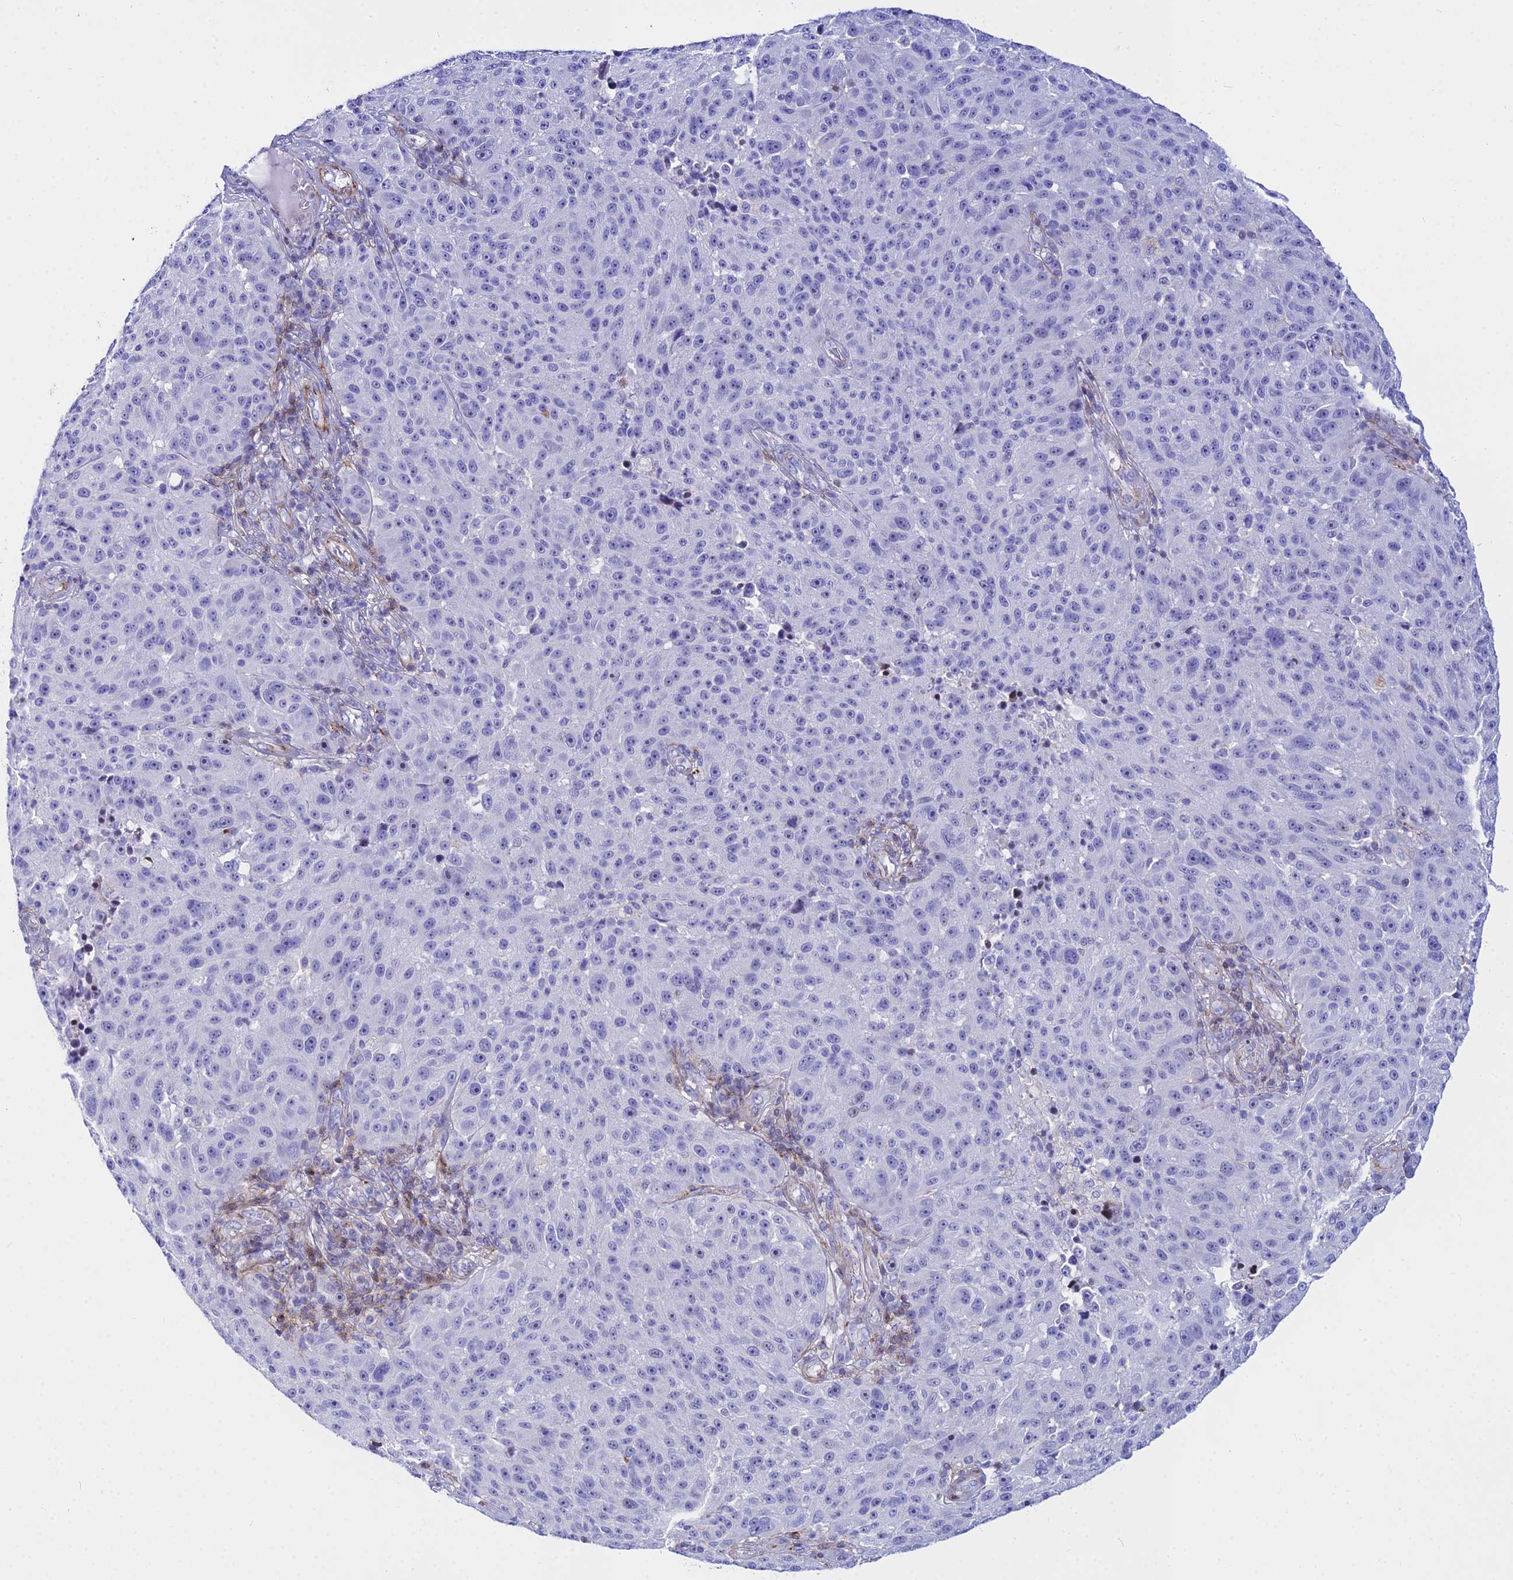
{"staining": {"intensity": "negative", "quantity": "none", "location": "none"}, "tissue": "melanoma", "cell_type": "Tumor cells", "image_type": "cancer", "snomed": [{"axis": "morphology", "description": "Malignant melanoma, NOS"}, {"axis": "topography", "description": "Skin"}], "caption": "The micrograph demonstrates no staining of tumor cells in melanoma.", "gene": "DLX1", "patient": {"sex": "male", "age": 53}}